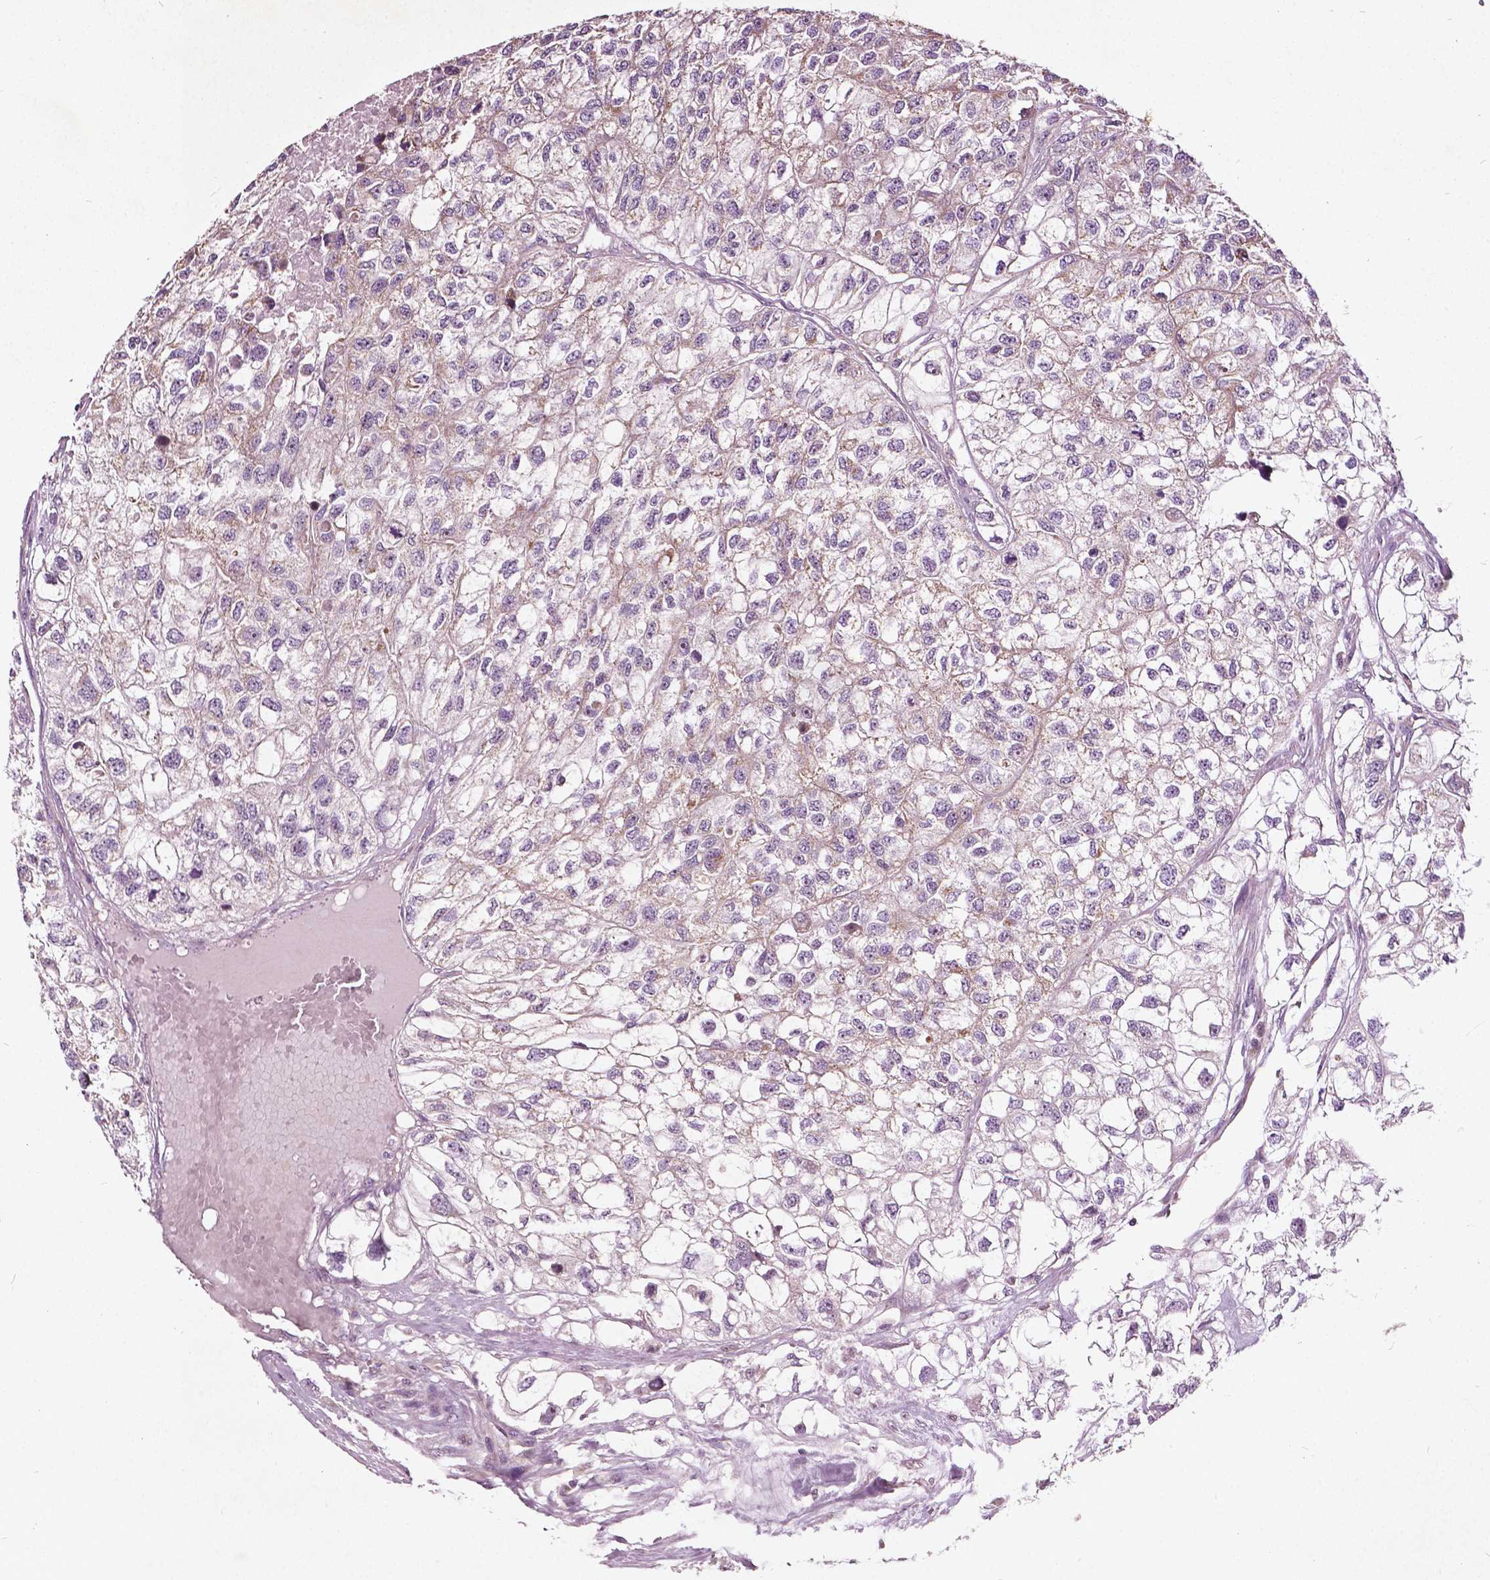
{"staining": {"intensity": "weak", "quantity": "25%-75%", "location": "cytoplasmic/membranous"}, "tissue": "renal cancer", "cell_type": "Tumor cells", "image_type": "cancer", "snomed": [{"axis": "morphology", "description": "Adenocarcinoma, NOS"}, {"axis": "topography", "description": "Kidney"}], "caption": "This photomicrograph displays immunohistochemistry (IHC) staining of human renal cancer (adenocarcinoma), with low weak cytoplasmic/membranous expression in approximately 25%-75% of tumor cells.", "gene": "ODF3L2", "patient": {"sex": "male", "age": 56}}